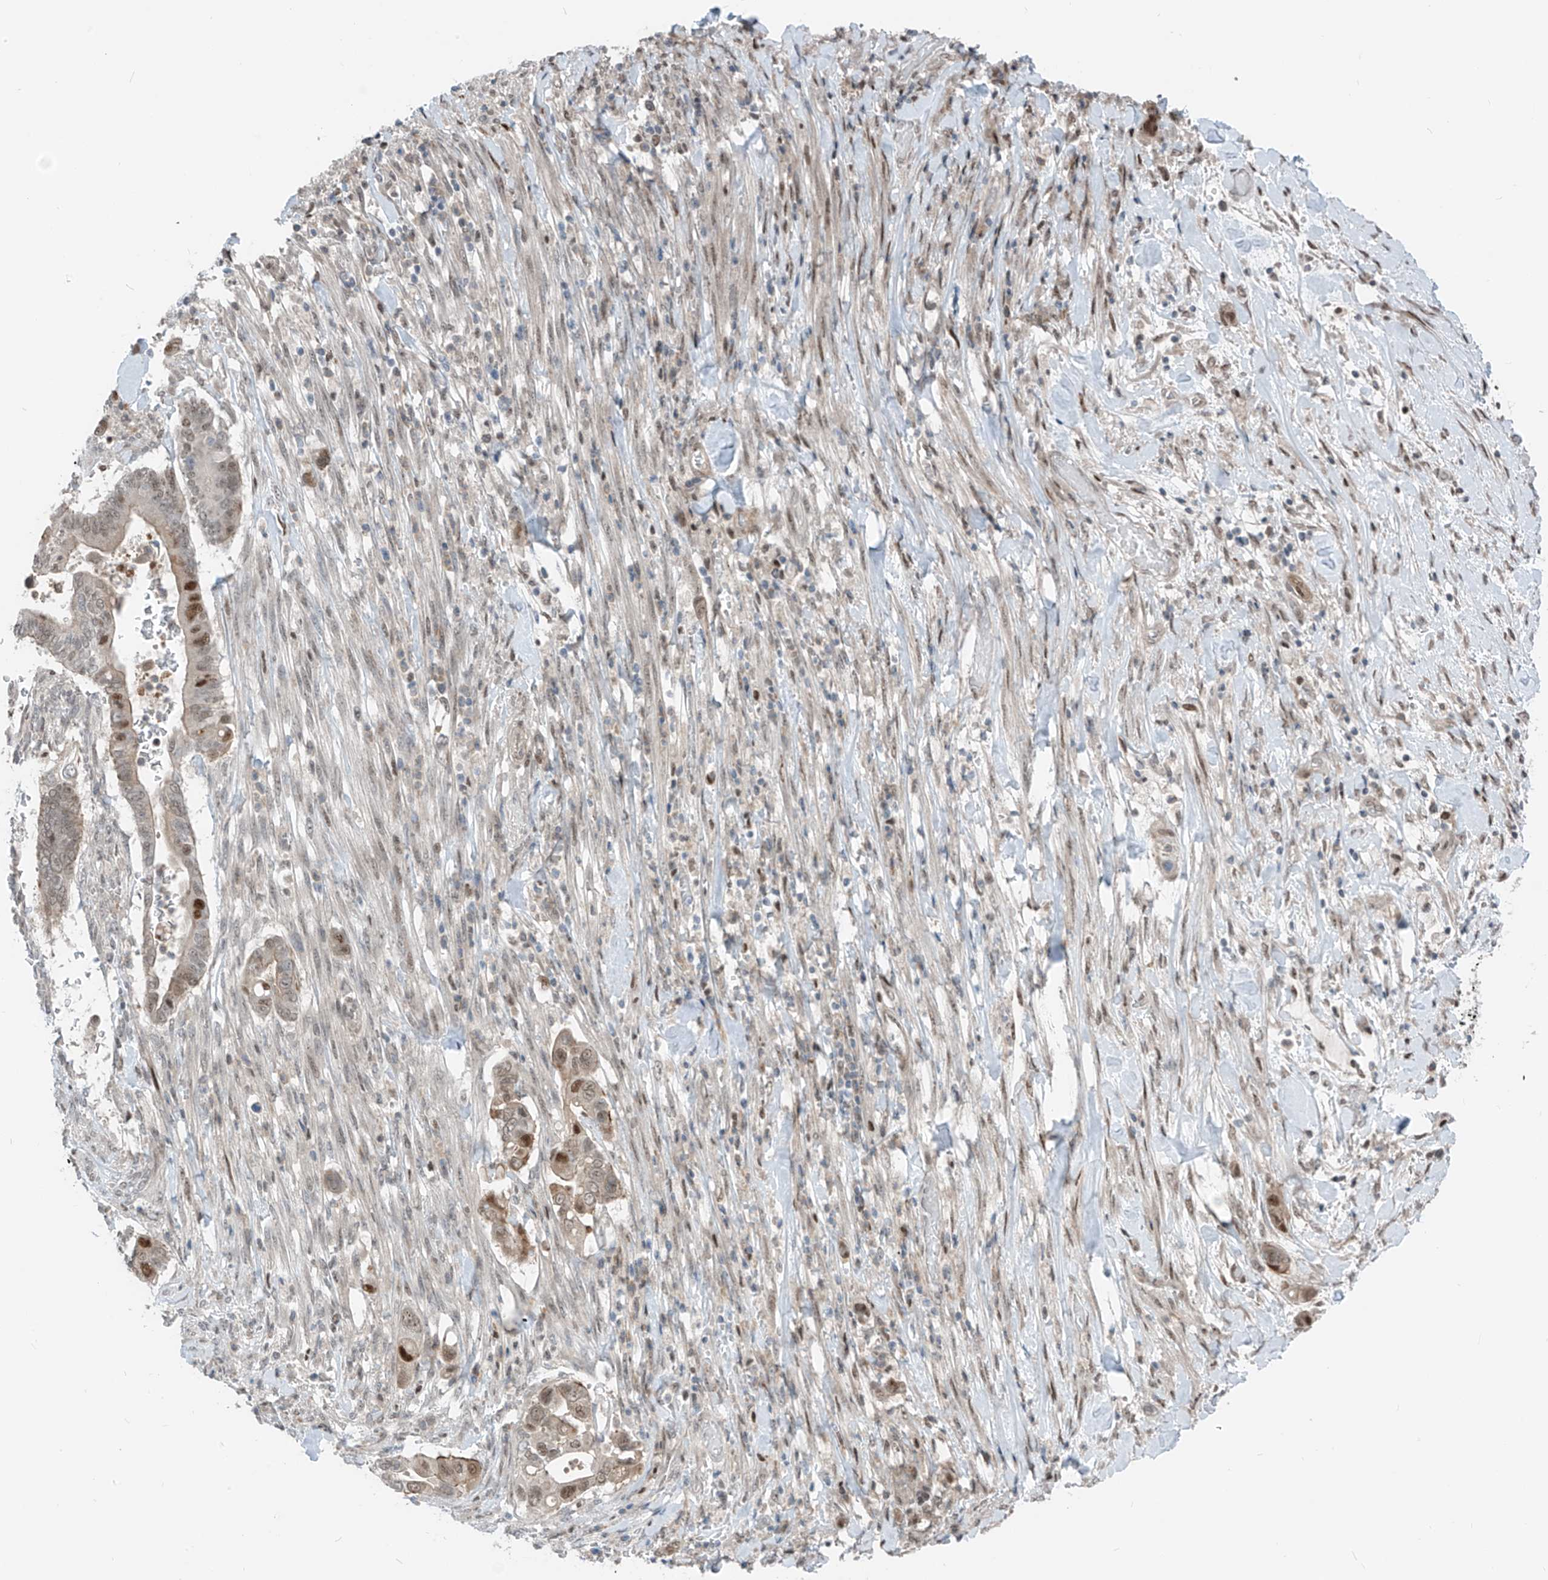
{"staining": {"intensity": "strong", "quantity": "<25%", "location": "nuclear"}, "tissue": "pancreatic cancer", "cell_type": "Tumor cells", "image_type": "cancer", "snomed": [{"axis": "morphology", "description": "Adenocarcinoma, NOS"}, {"axis": "topography", "description": "Pancreas"}], "caption": "Immunohistochemistry (IHC) image of neoplastic tissue: adenocarcinoma (pancreatic) stained using immunohistochemistry (IHC) shows medium levels of strong protein expression localized specifically in the nuclear of tumor cells, appearing as a nuclear brown color.", "gene": "RBP7", "patient": {"sex": "male", "age": 68}}